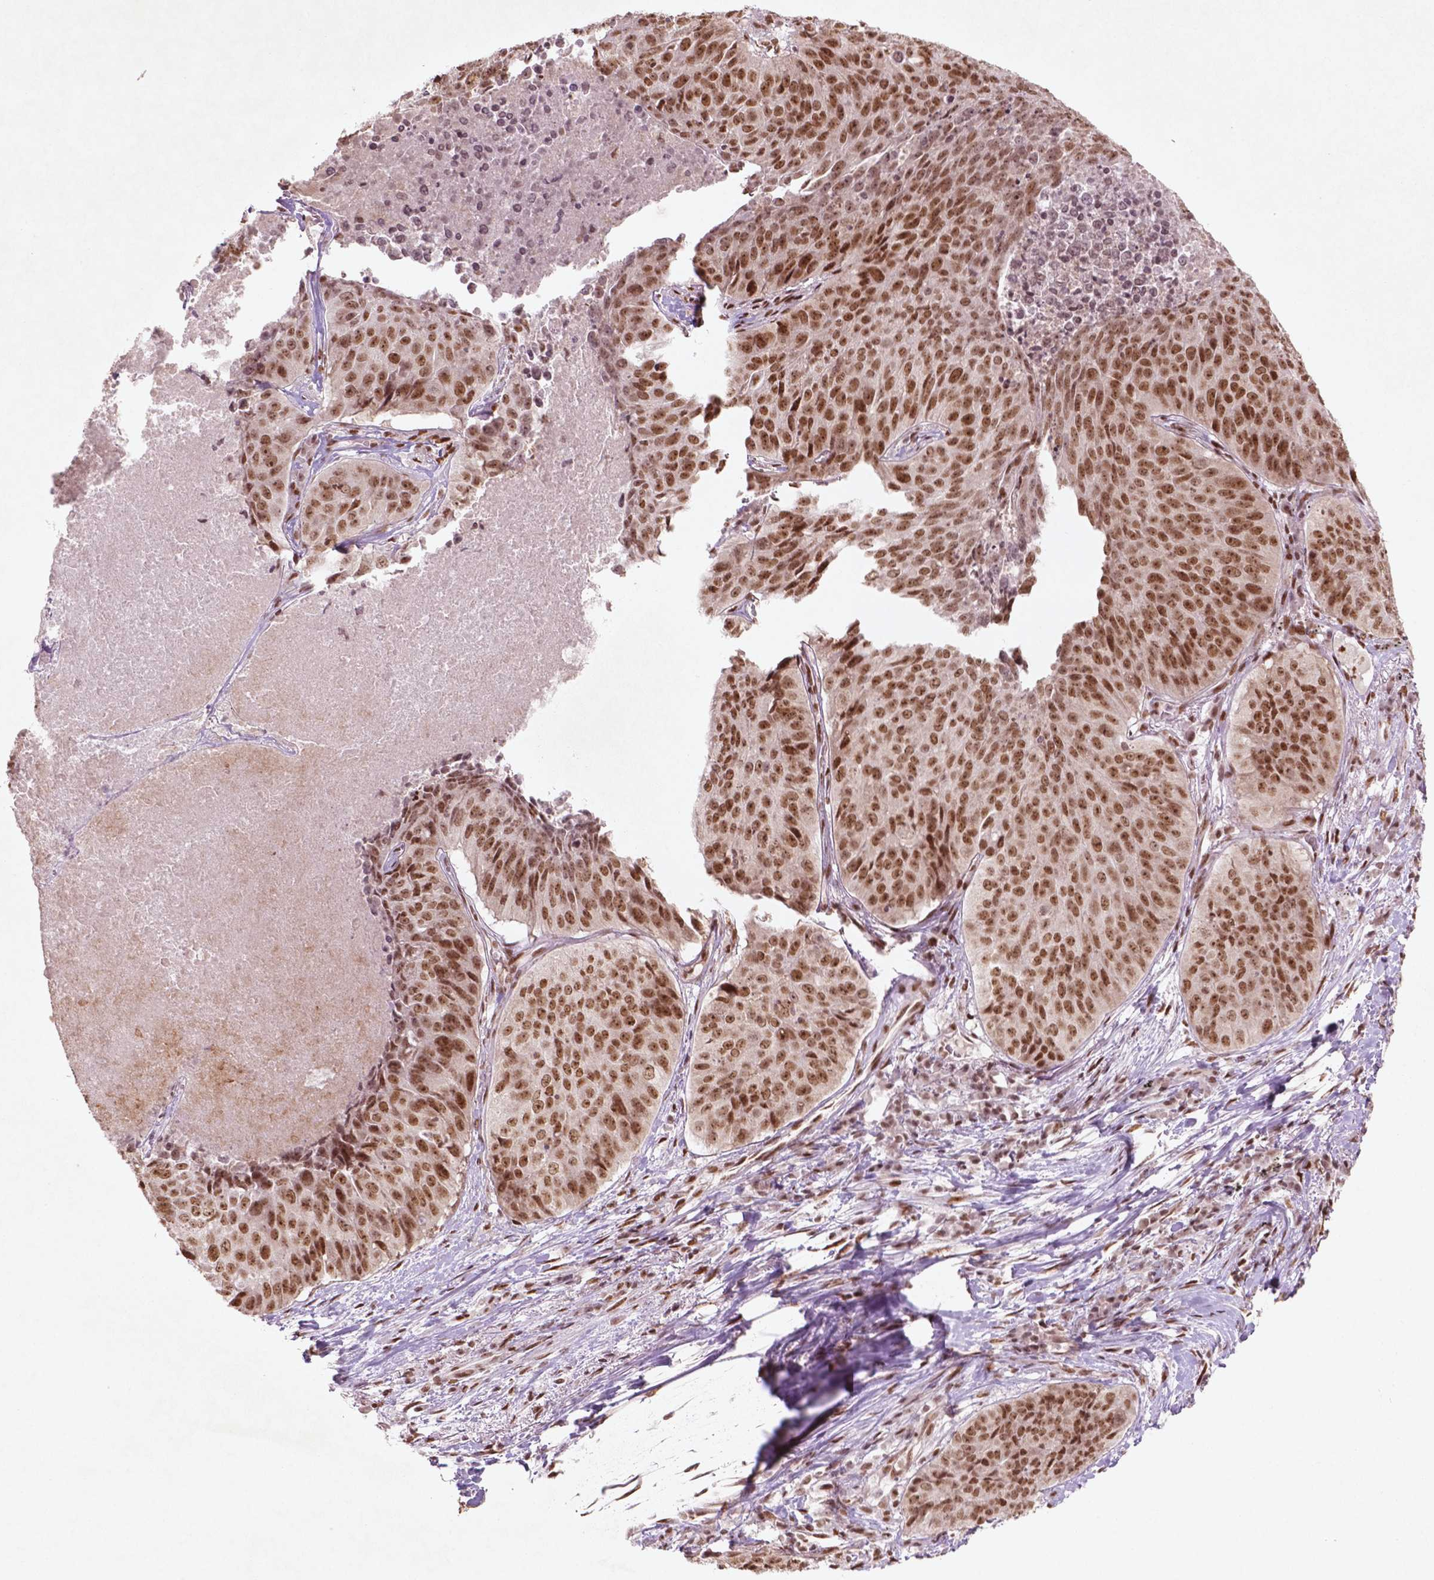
{"staining": {"intensity": "moderate", "quantity": ">75%", "location": "nuclear"}, "tissue": "lung cancer", "cell_type": "Tumor cells", "image_type": "cancer", "snomed": [{"axis": "morphology", "description": "Normal tissue, NOS"}, {"axis": "morphology", "description": "Squamous cell carcinoma, NOS"}, {"axis": "topography", "description": "Bronchus"}, {"axis": "topography", "description": "Lung"}], "caption": "Immunohistochemistry micrograph of neoplastic tissue: human lung cancer (squamous cell carcinoma) stained using IHC shows medium levels of moderate protein expression localized specifically in the nuclear of tumor cells, appearing as a nuclear brown color.", "gene": "HMG20B", "patient": {"sex": "male", "age": 64}}